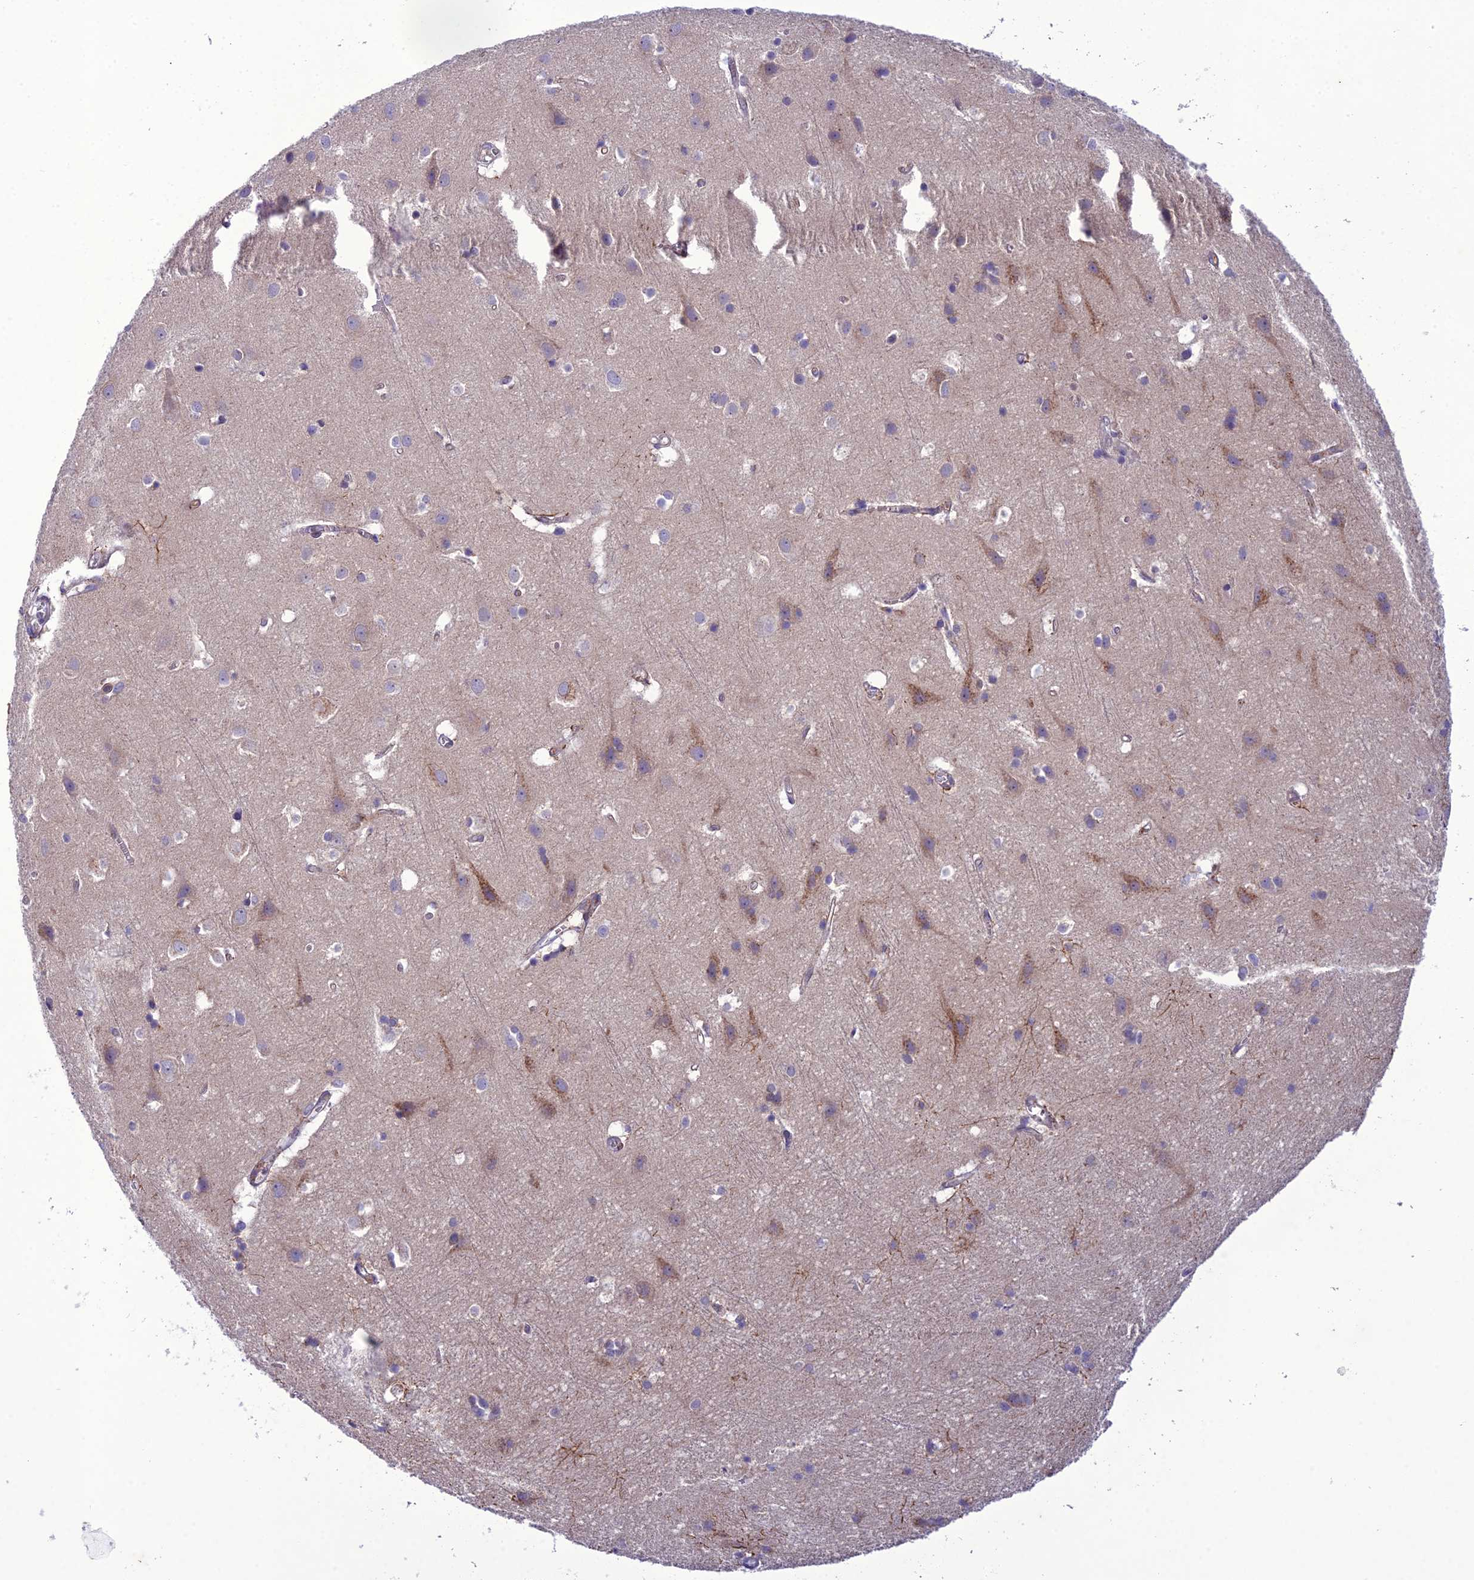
{"staining": {"intensity": "weak", "quantity": ">75%", "location": "cytoplasmic/membranous"}, "tissue": "cerebral cortex", "cell_type": "Endothelial cells", "image_type": "normal", "snomed": [{"axis": "morphology", "description": "Normal tissue, NOS"}, {"axis": "topography", "description": "Cerebral cortex"}], "caption": "Protein staining shows weak cytoplasmic/membranous staining in about >75% of endothelial cells in benign cerebral cortex.", "gene": "GDF6", "patient": {"sex": "male", "age": 54}}